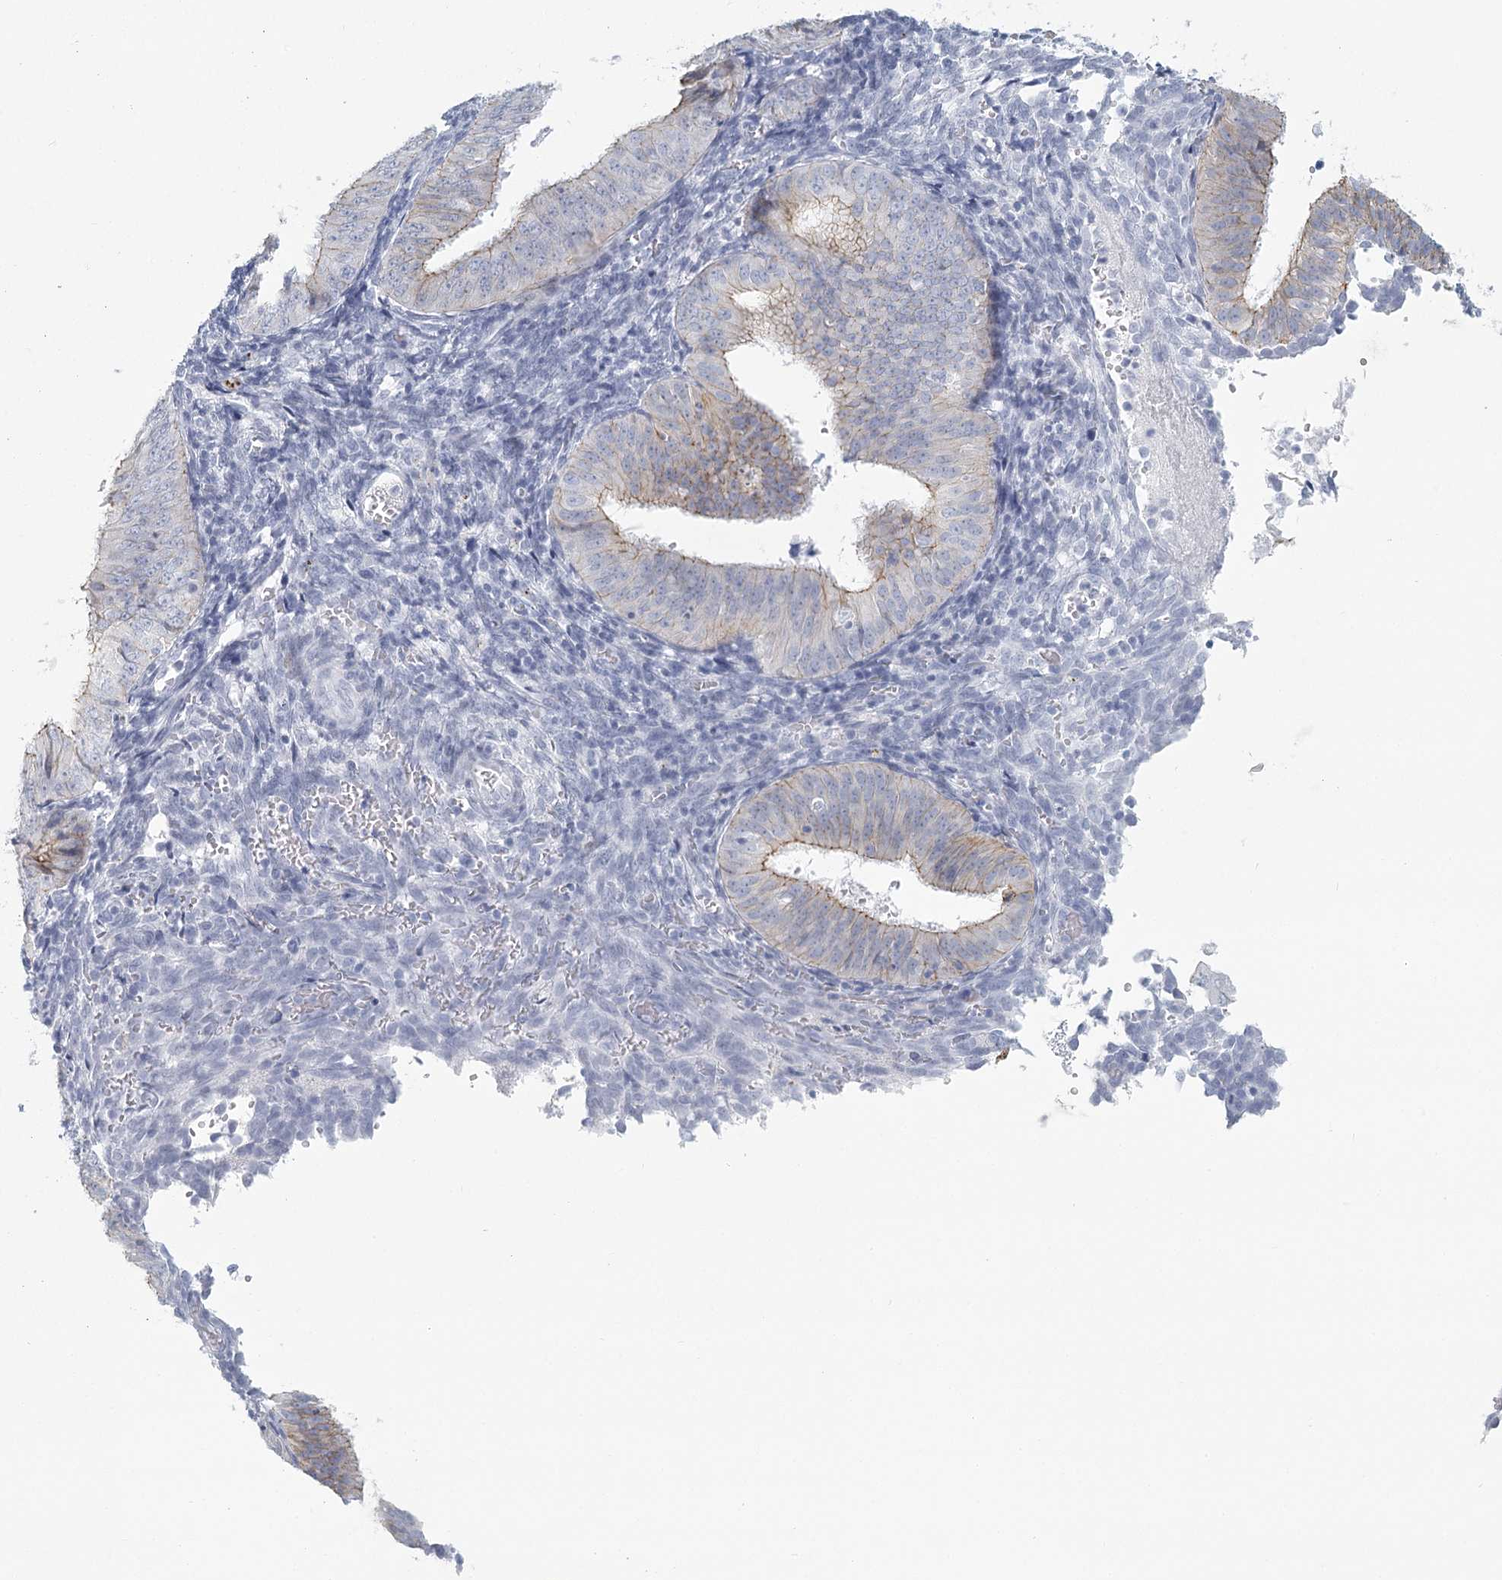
{"staining": {"intensity": "weak", "quantity": "<25%", "location": "cytoplasmic/membranous"}, "tissue": "endometrial cancer", "cell_type": "Tumor cells", "image_type": "cancer", "snomed": [{"axis": "morphology", "description": "Normal tissue, NOS"}, {"axis": "morphology", "description": "Adenocarcinoma, NOS"}, {"axis": "topography", "description": "Endometrium"}], "caption": "Immunohistochemistry (IHC) of endometrial adenocarcinoma reveals no staining in tumor cells. (DAB (3,3'-diaminobenzidine) immunohistochemistry (IHC) with hematoxylin counter stain).", "gene": "WNT8B", "patient": {"sex": "female", "age": 53}}